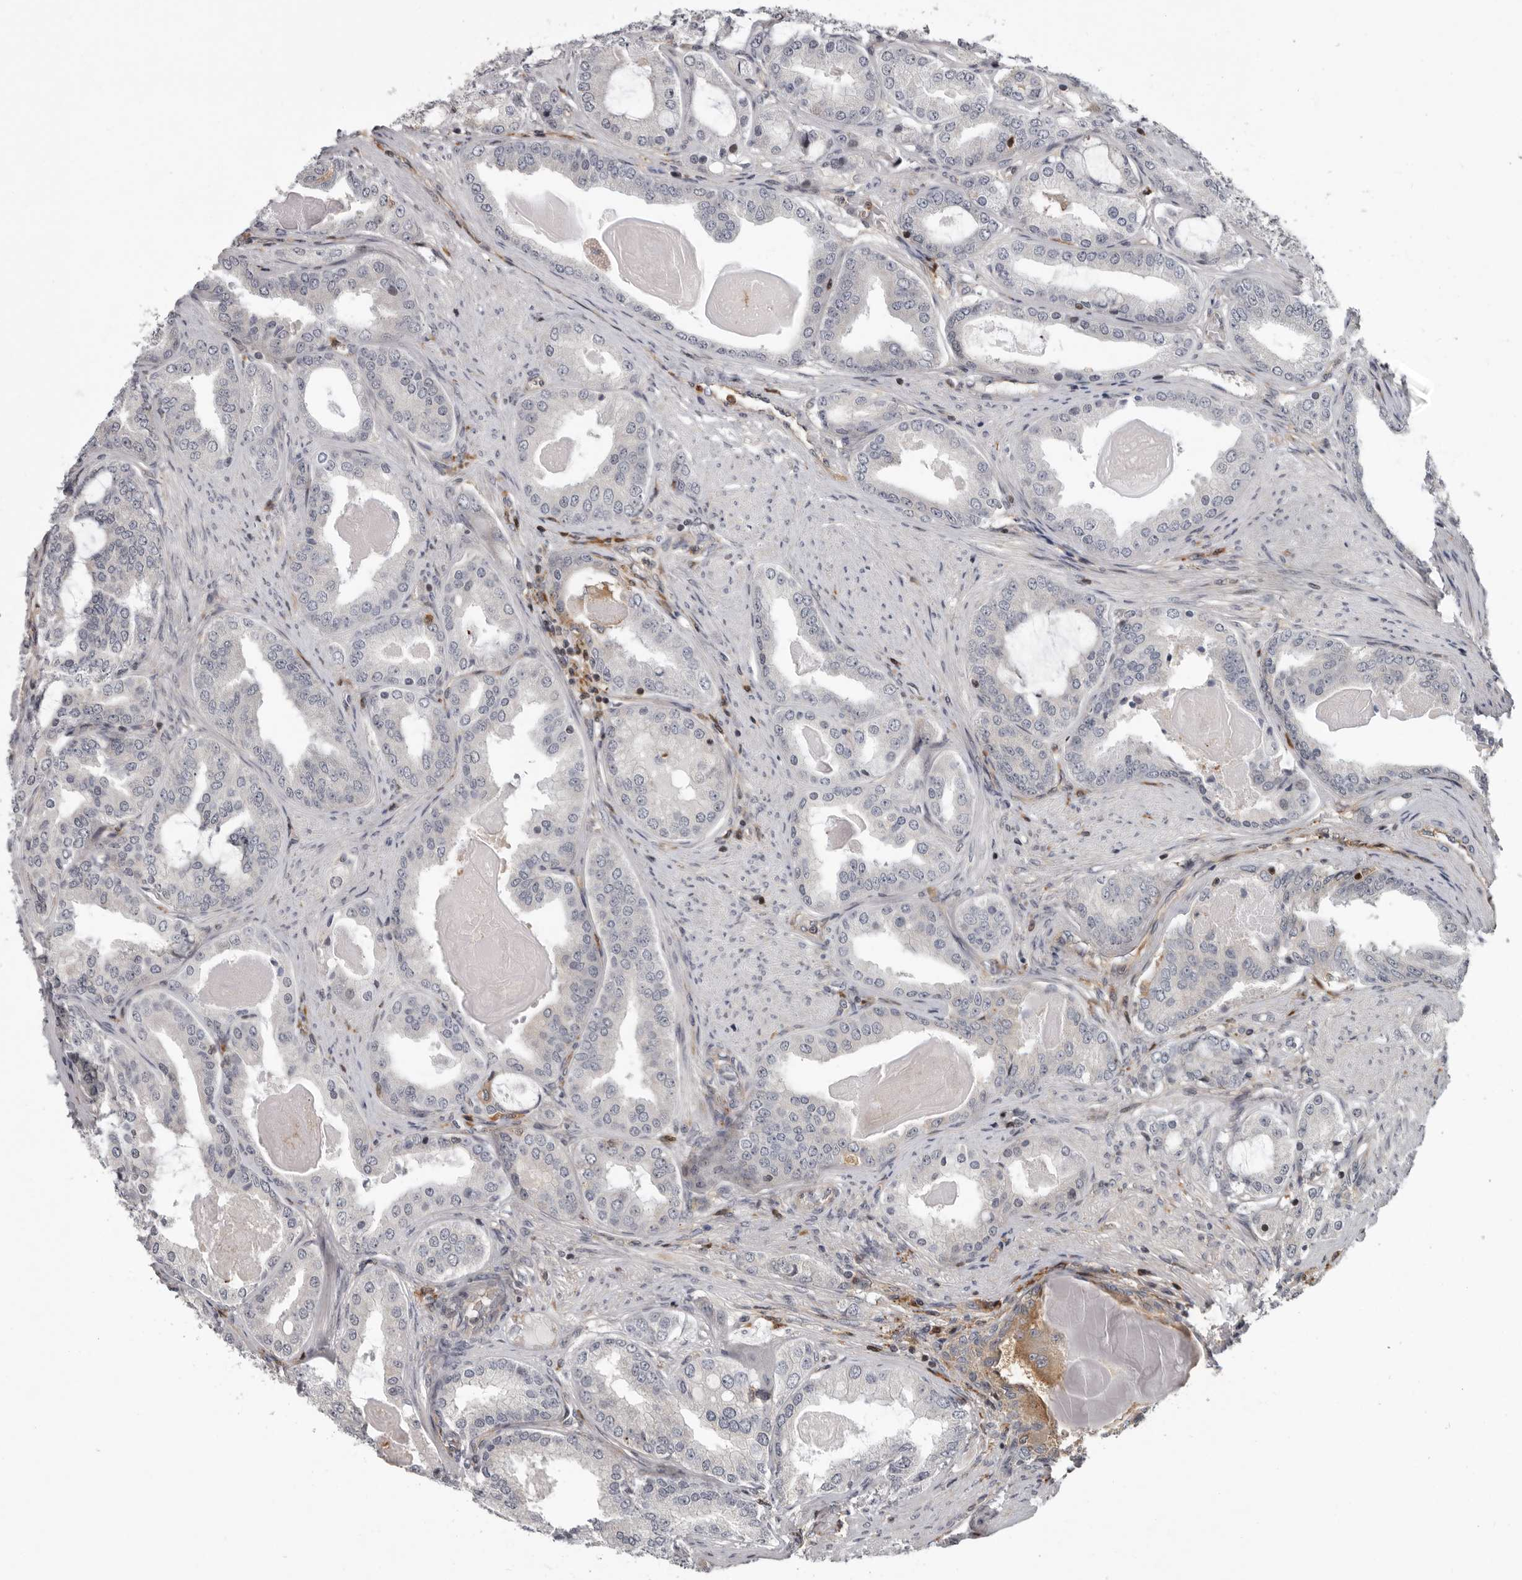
{"staining": {"intensity": "negative", "quantity": "none", "location": "none"}, "tissue": "prostate cancer", "cell_type": "Tumor cells", "image_type": "cancer", "snomed": [{"axis": "morphology", "description": "Adenocarcinoma, High grade"}, {"axis": "topography", "description": "Prostate"}], "caption": "A photomicrograph of human prostate adenocarcinoma (high-grade) is negative for staining in tumor cells.", "gene": "FGFR4", "patient": {"sex": "male", "age": 60}}